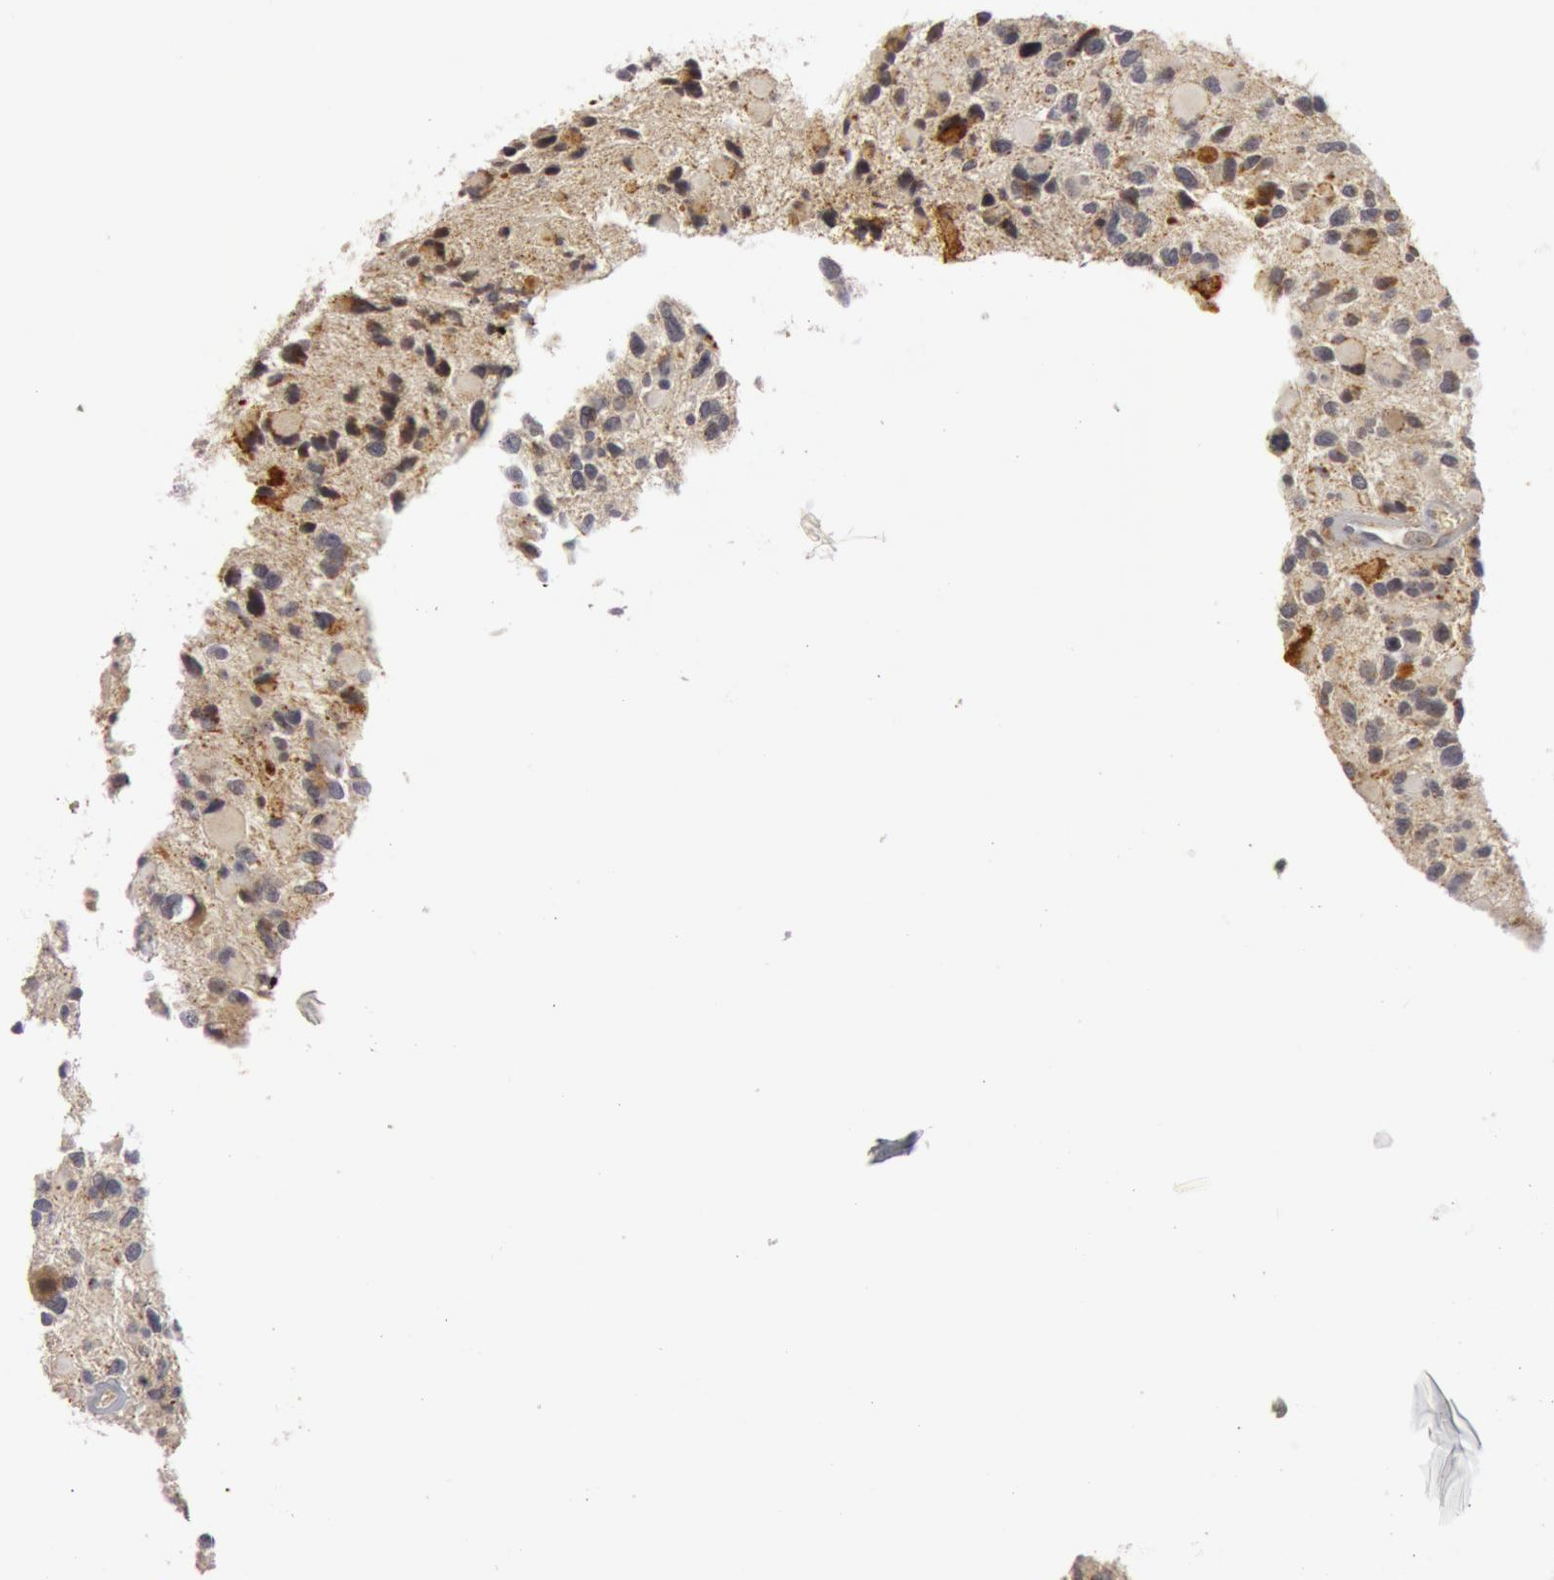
{"staining": {"intensity": "weak", "quantity": ">75%", "location": "cytoplasmic/membranous"}, "tissue": "glioma", "cell_type": "Tumor cells", "image_type": "cancer", "snomed": [{"axis": "morphology", "description": "Glioma, malignant, High grade"}, {"axis": "topography", "description": "Brain"}], "caption": "High-magnification brightfield microscopy of high-grade glioma (malignant) stained with DAB (brown) and counterstained with hematoxylin (blue). tumor cells exhibit weak cytoplasmic/membranous expression is appreciated in about>75% of cells.", "gene": "C7", "patient": {"sex": "female", "age": 37}}